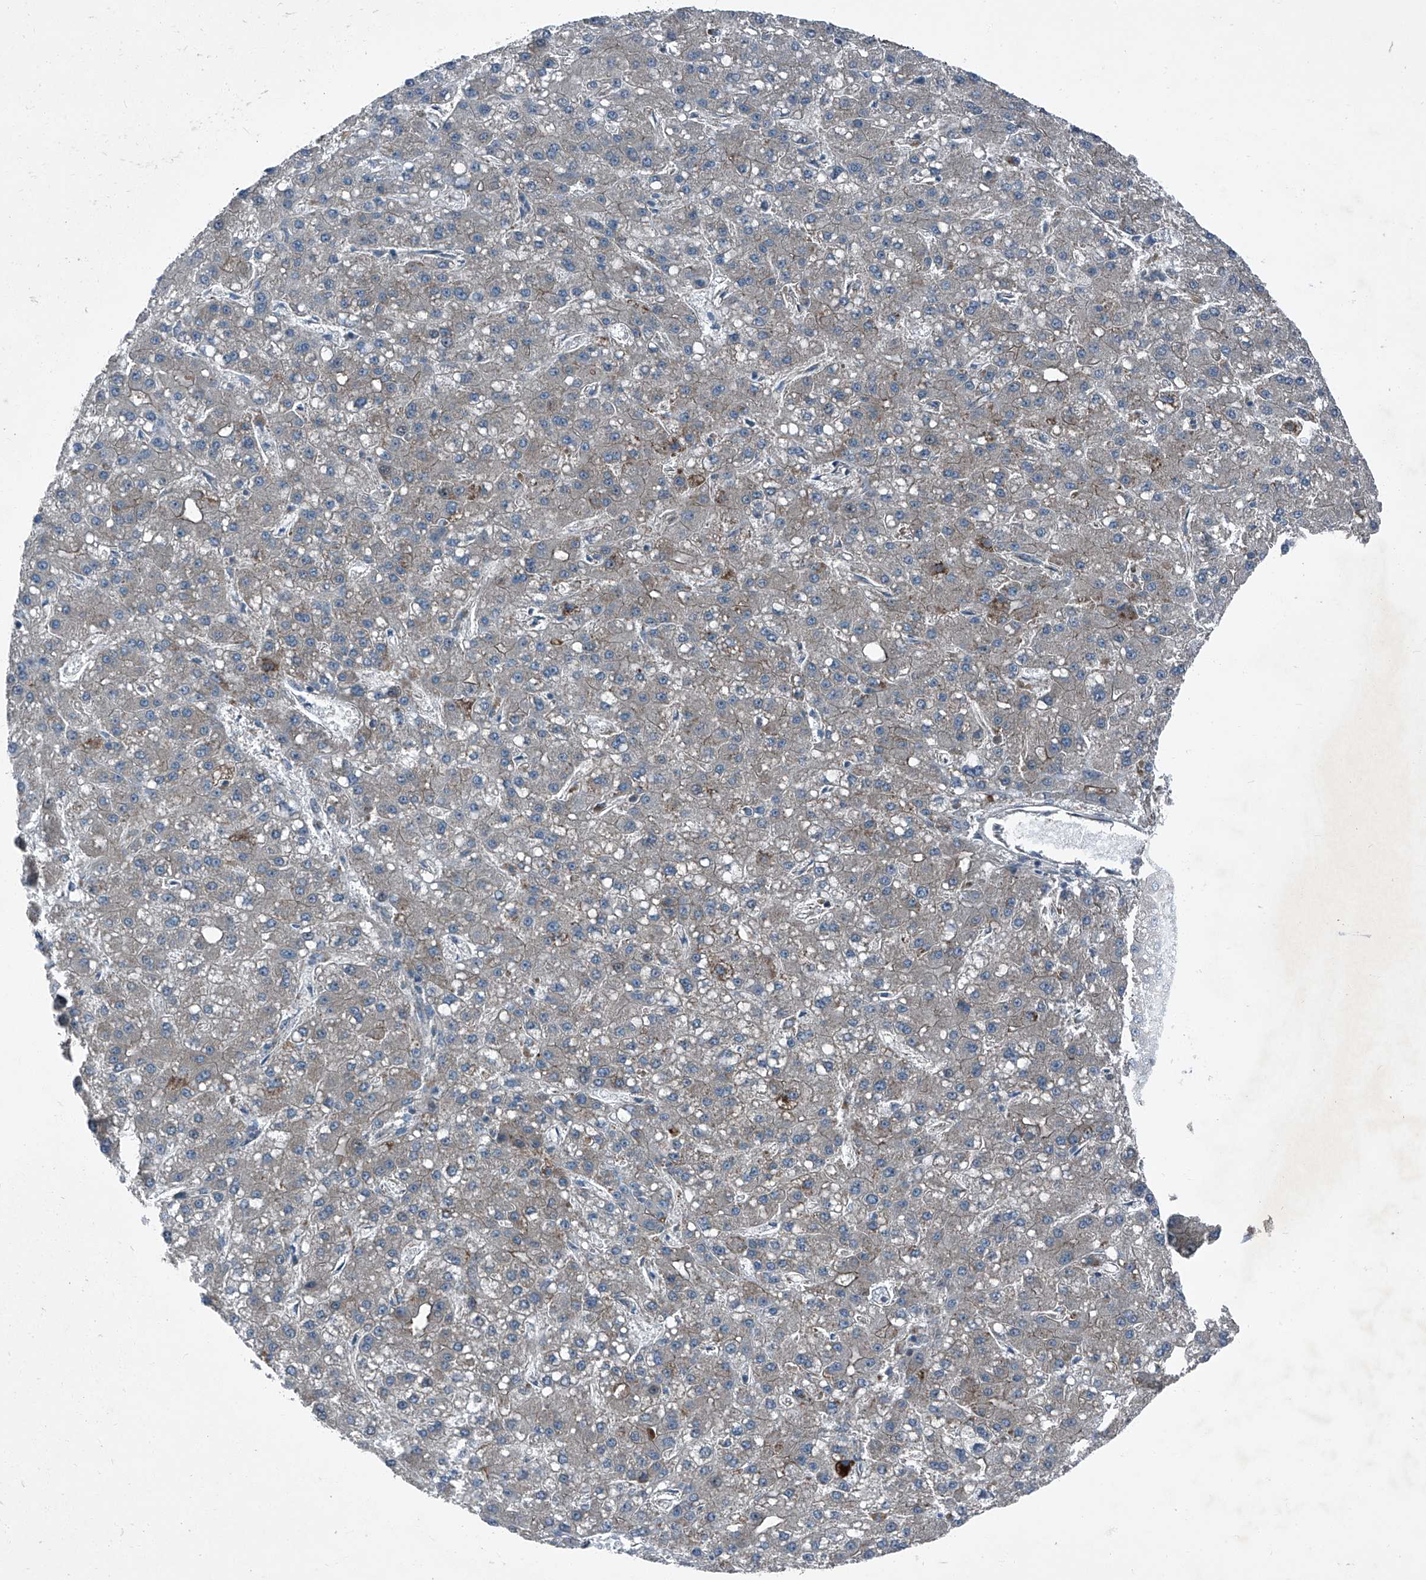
{"staining": {"intensity": "weak", "quantity": "<25%", "location": "cytoplasmic/membranous"}, "tissue": "liver cancer", "cell_type": "Tumor cells", "image_type": "cancer", "snomed": [{"axis": "morphology", "description": "Carcinoma, Hepatocellular, NOS"}, {"axis": "topography", "description": "Liver"}], "caption": "The immunohistochemistry (IHC) micrograph has no significant expression in tumor cells of liver cancer (hepatocellular carcinoma) tissue.", "gene": "SENP2", "patient": {"sex": "male", "age": 67}}